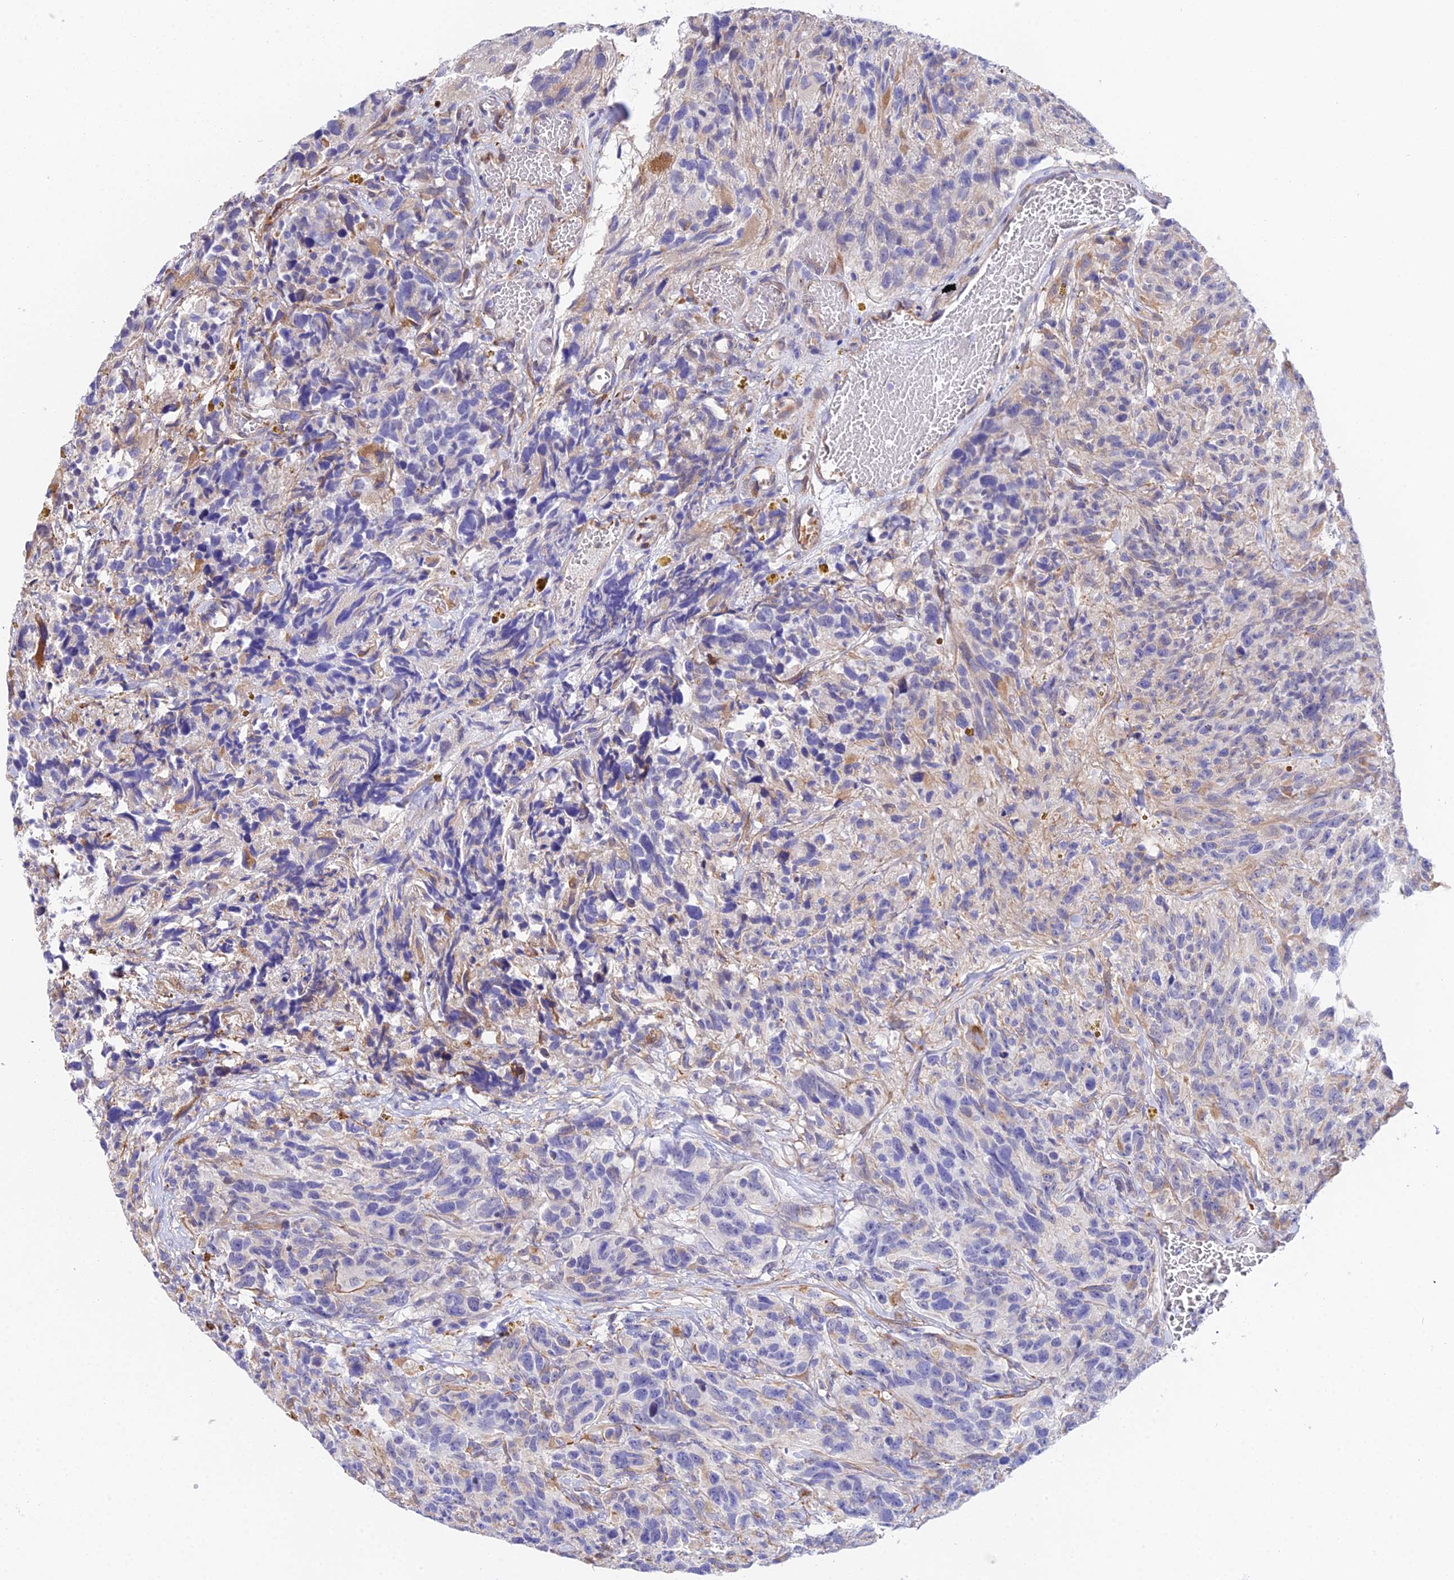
{"staining": {"intensity": "moderate", "quantity": "<25%", "location": "cytoplasmic/membranous"}, "tissue": "glioma", "cell_type": "Tumor cells", "image_type": "cancer", "snomed": [{"axis": "morphology", "description": "Glioma, malignant, High grade"}, {"axis": "topography", "description": "Brain"}], "caption": "Human high-grade glioma (malignant) stained for a protein (brown) displays moderate cytoplasmic/membranous positive positivity in about <25% of tumor cells.", "gene": "MXRA7", "patient": {"sex": "male", "age": 69}}